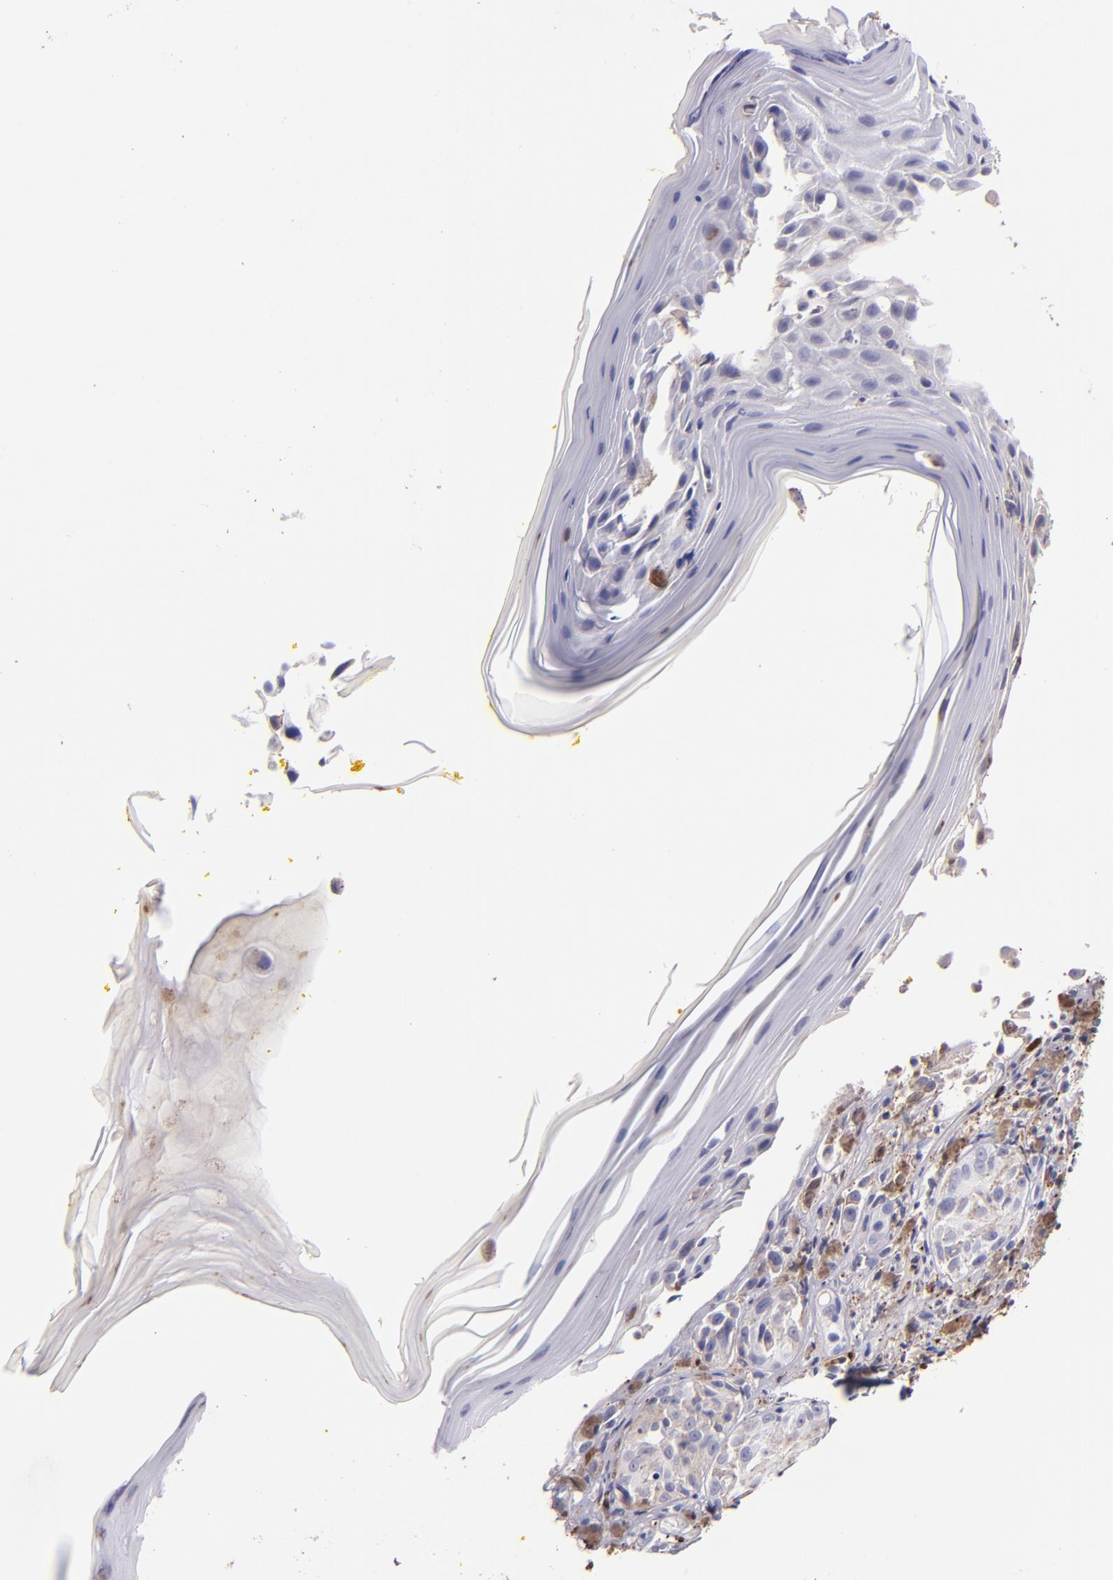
{"staining": {"intensity": "negative", "quantity": "none", "location": "none"}, "tissue": "melanoma", "cell_type": "Tumor cells", "image_type": "cancer", "snomed": [{"axis": "morphology", "description": "Malignant melanoma, NOS"}, {"axis": "topography", "description": "Skin"}], "caption": "This is a histopathology image of immunohistochemistry staining of malignant melanoma, which shows no expression in tumor cells. The staining is performed using DAB brown chromogen with nuclei counter-stained in using hematoxylin.", "gene": "F13A1", "patient": {"sex": "male", "age": 67}}